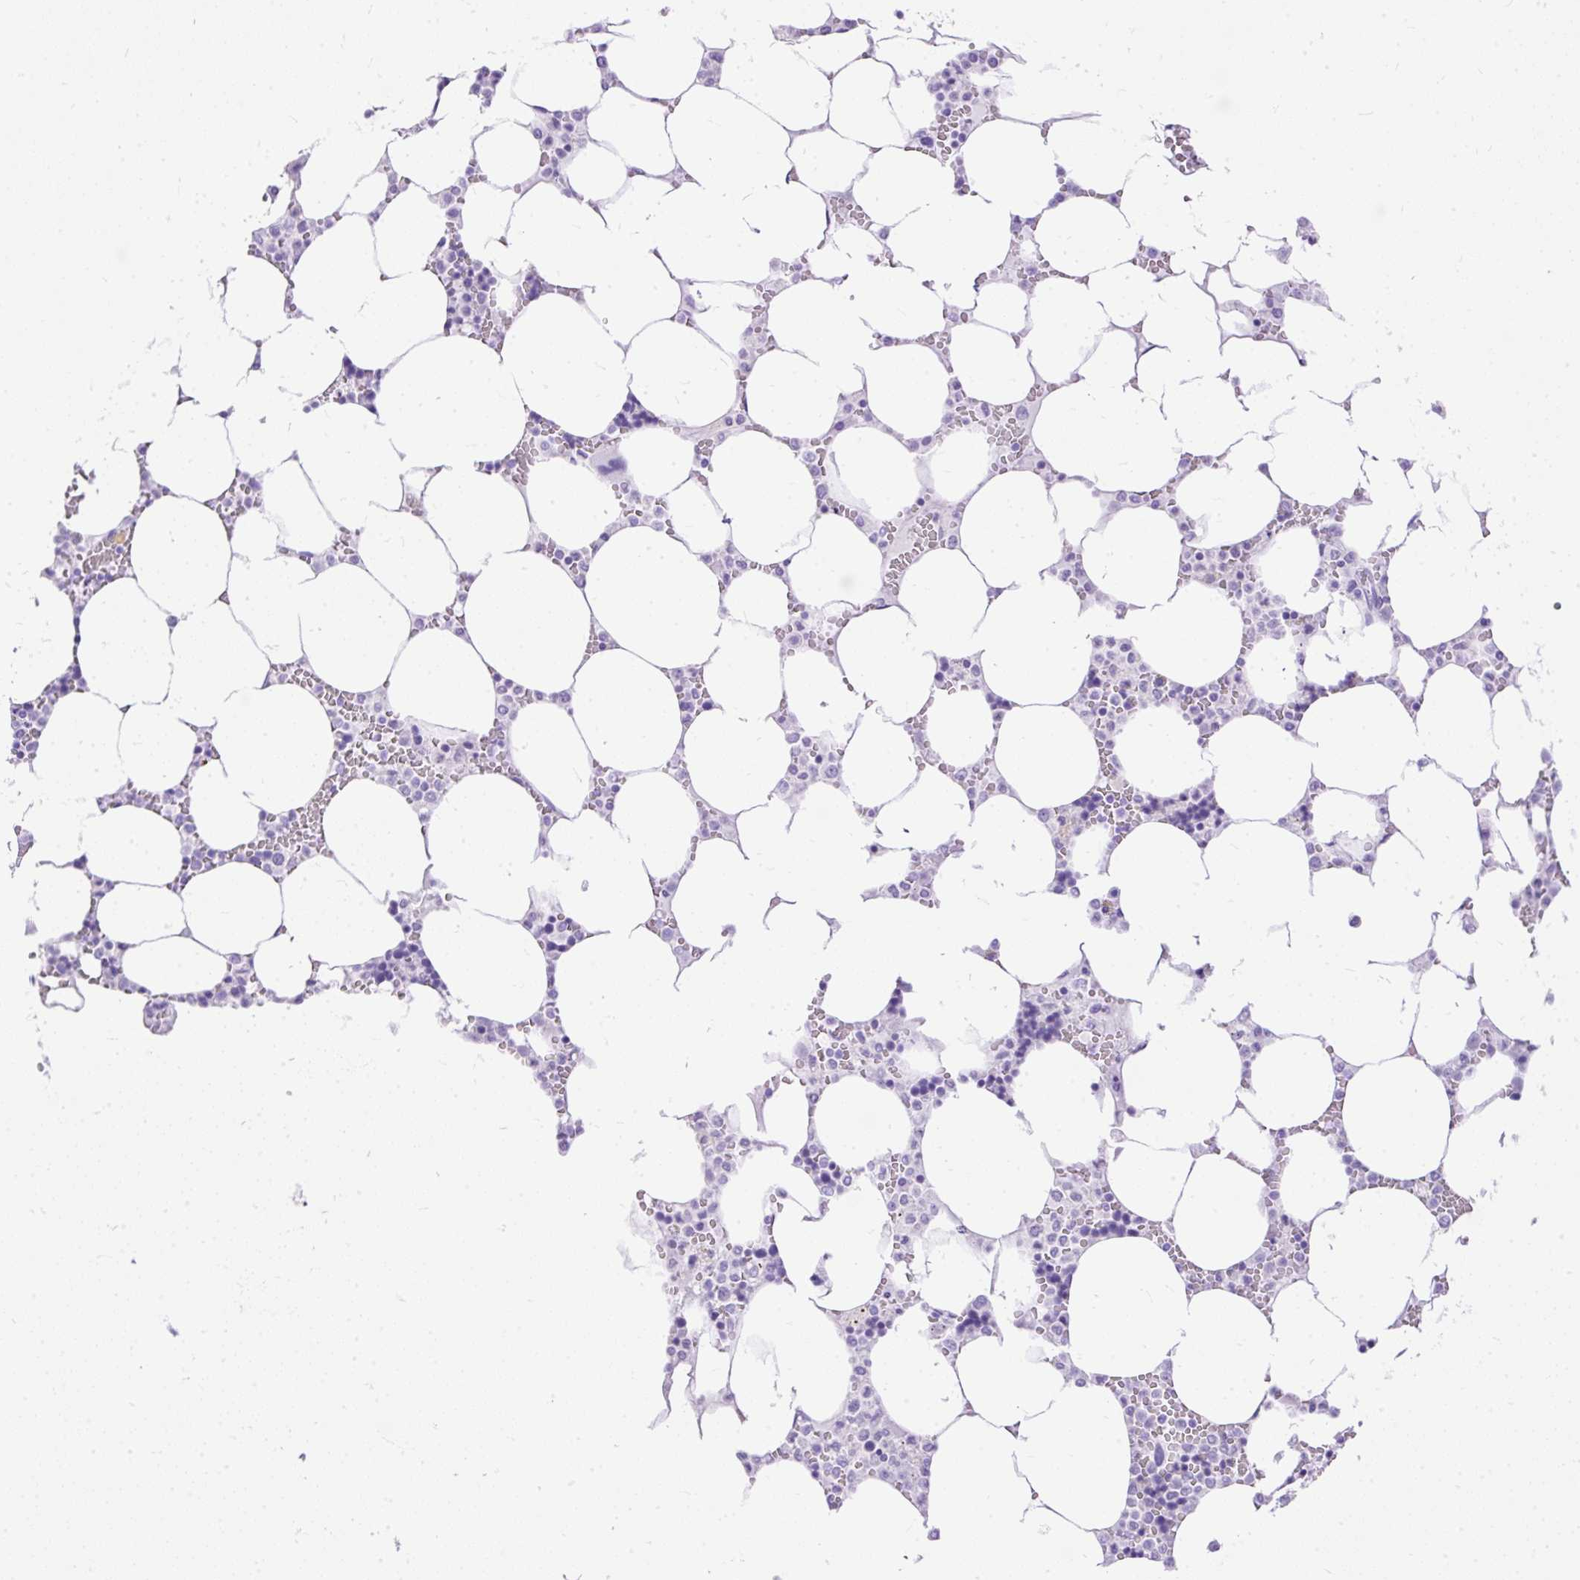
{"staining": {"intensity": "negative", "quantity": "none", "location": "none"}, "tissue": "bone marrow", "cell_type": "Hematopoietic cells", "image_type": "normal", "snomed": [{"axis": "morphology", "description": "Normal tissue, NOS"}, {"axis": "topography", "description": "Bone marrow"}], "caption": "DAB (3,3'-diaminobenzidine) immunohistochemical staining of normal human bone marrow exhibits no significant expression in hematopoietic cells.", "gene": "HEY1", "patient": {"sex": "male", "age": 64}}